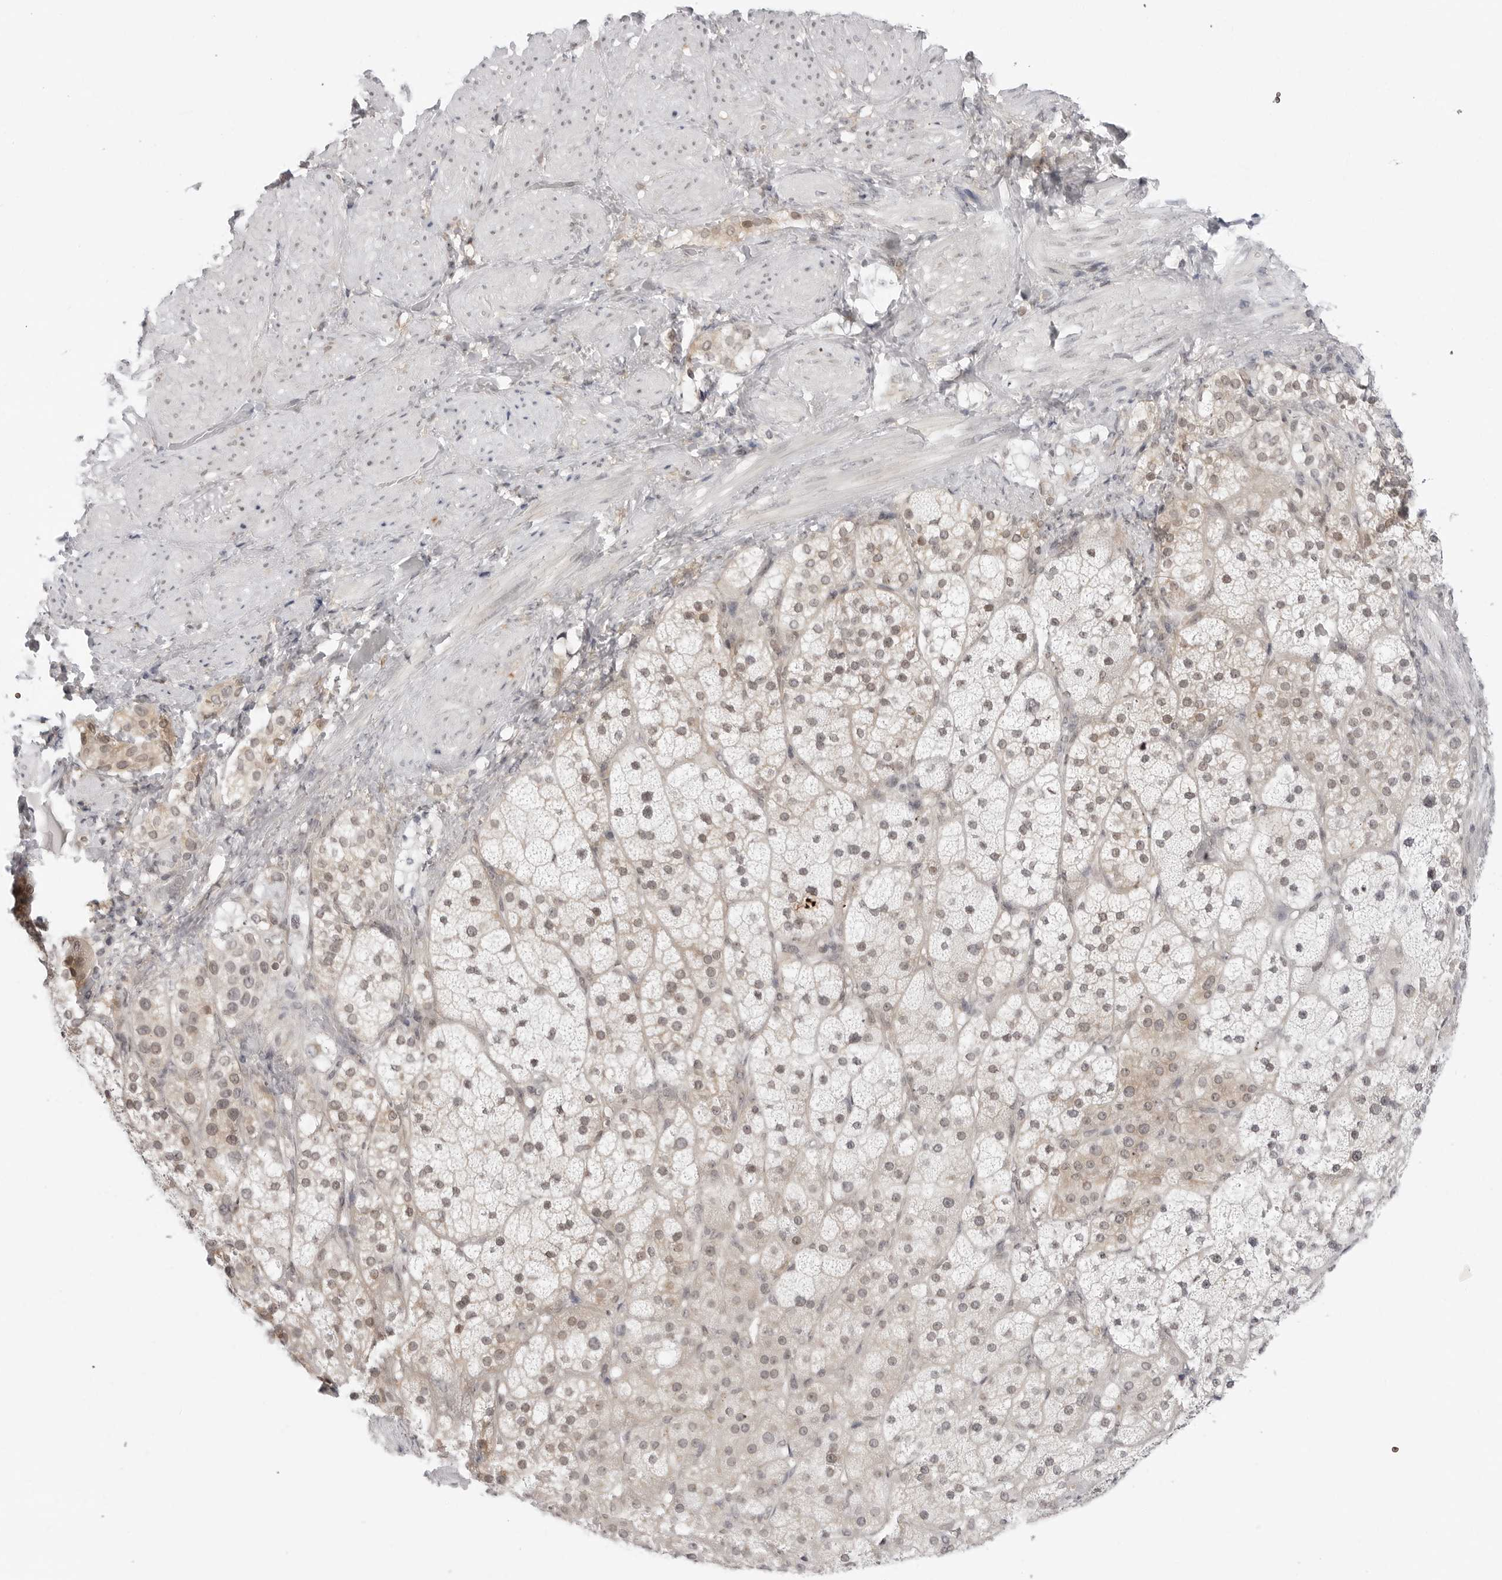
{"staining": {"intensity": "moderate", "quantity": "25%-75%", "location": "cytoplasmic/membranous,nuclear"}, "tissue": "adrenal gland", "cell_type": "Glandular cells", "image_type": "normal", "snomed": [{"axis": "morphology", "description": "Normal tissue, NOS"}, {"axis": "topography", "description": "Adrenal gland"}], "caption": "A brown stain highlights moderate cytoplasmic/membranous,nuclear staining of a protein in glandular cells of benign human adrenal gland.", "gene": "PPP2R5C", "patient": {"sex": "male", "age": 57}}